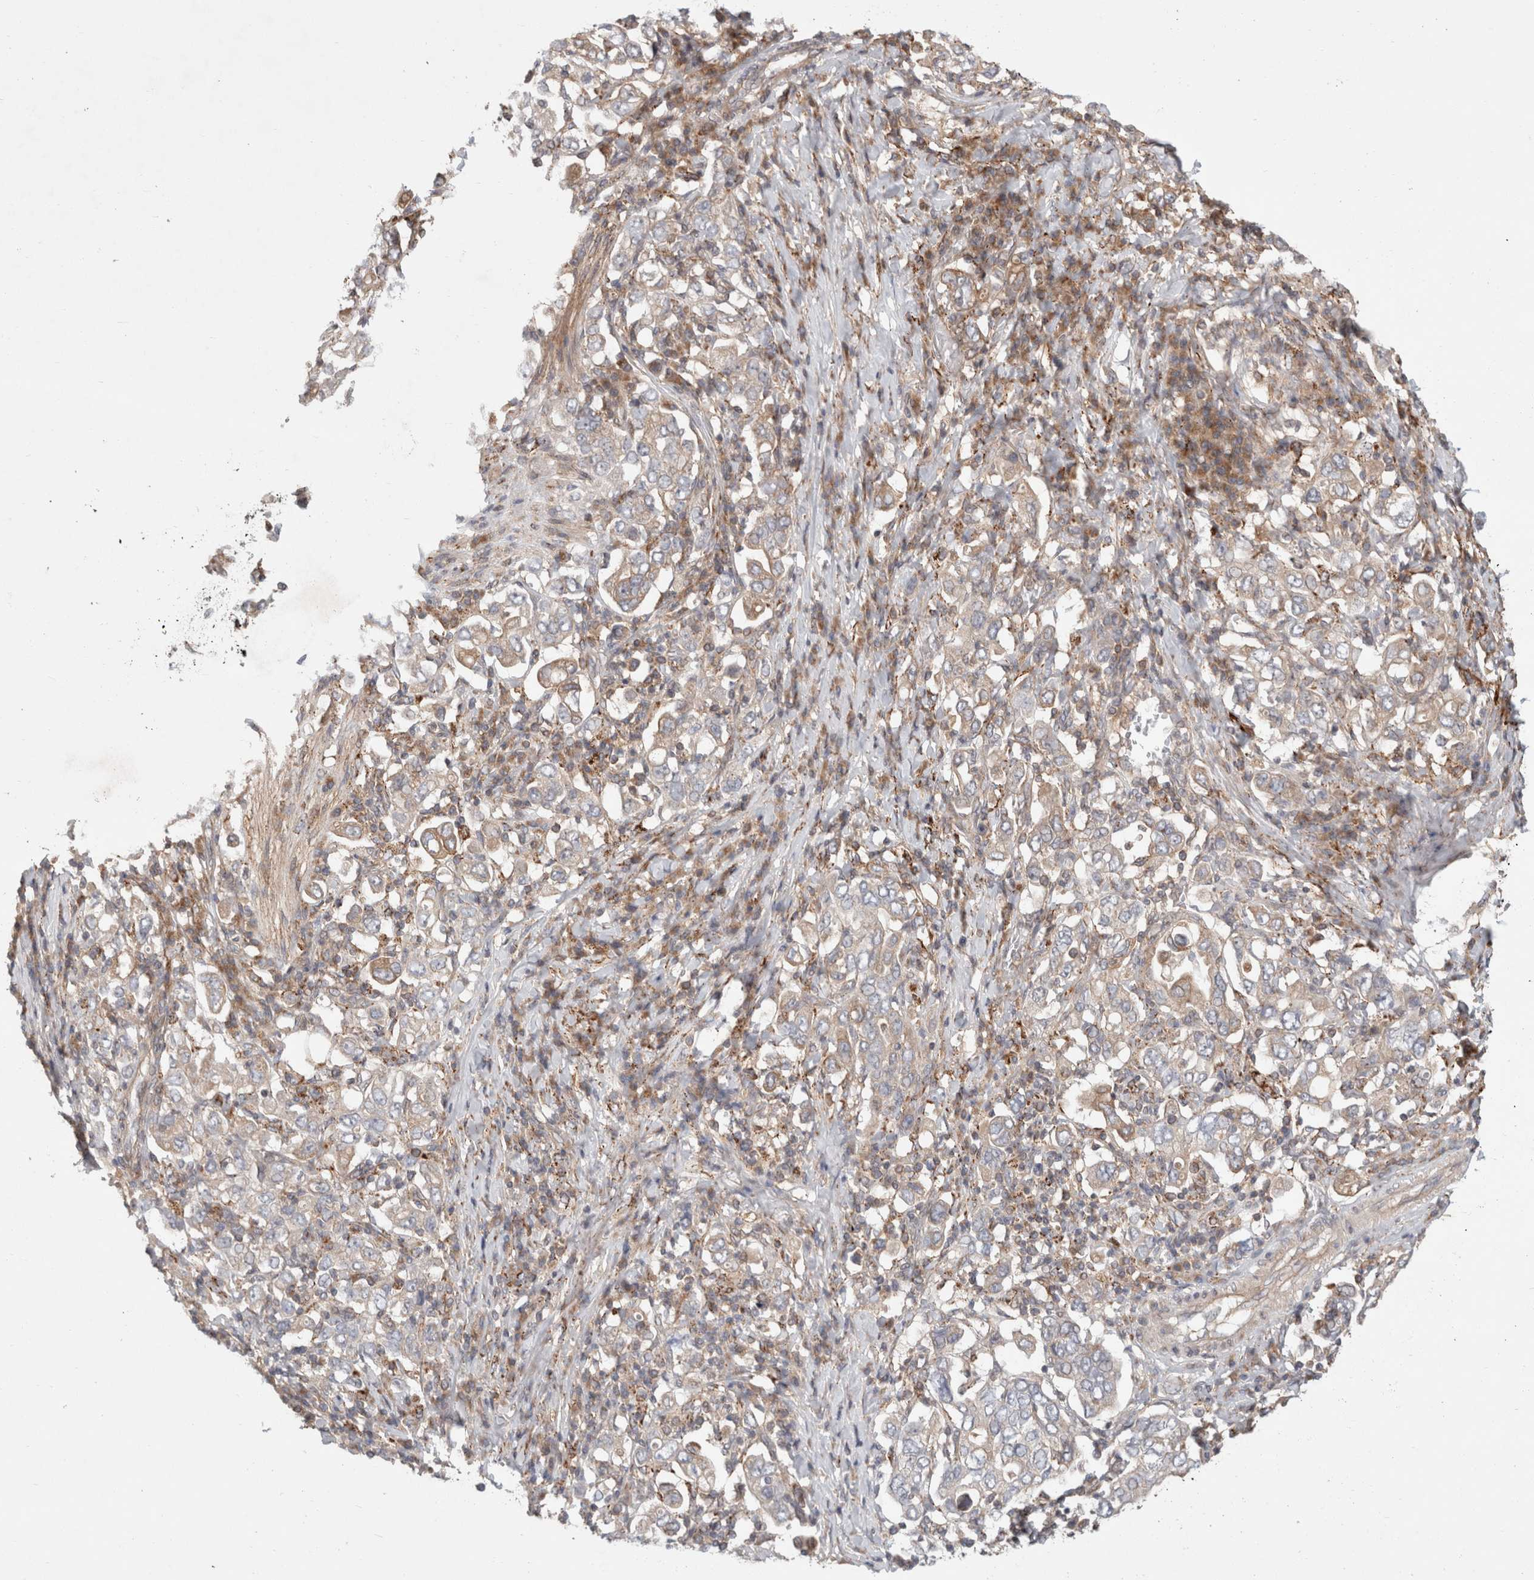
{"staining": {"intensity": "weak", "quantity": "25%-75%", "location": "cytoplasmic/membranous"}, "tissue": "stomach cancer", "cell_type": "Tumor cells", "image_type": "cancer", "snomed": [{"axis": "morphology", "description": "Adenocarcinoma, NOS"}, {"axis": "topography", "description": "Stomach, upper"}], "caption": "The immunohistochemical stain highlights weak cytoplasmic/membranous staining in tumor cells of stomach cancer (adenocarcinoma) tissue.", "gene": "HROB", "patient": {"sex": "male", "age": 62}}